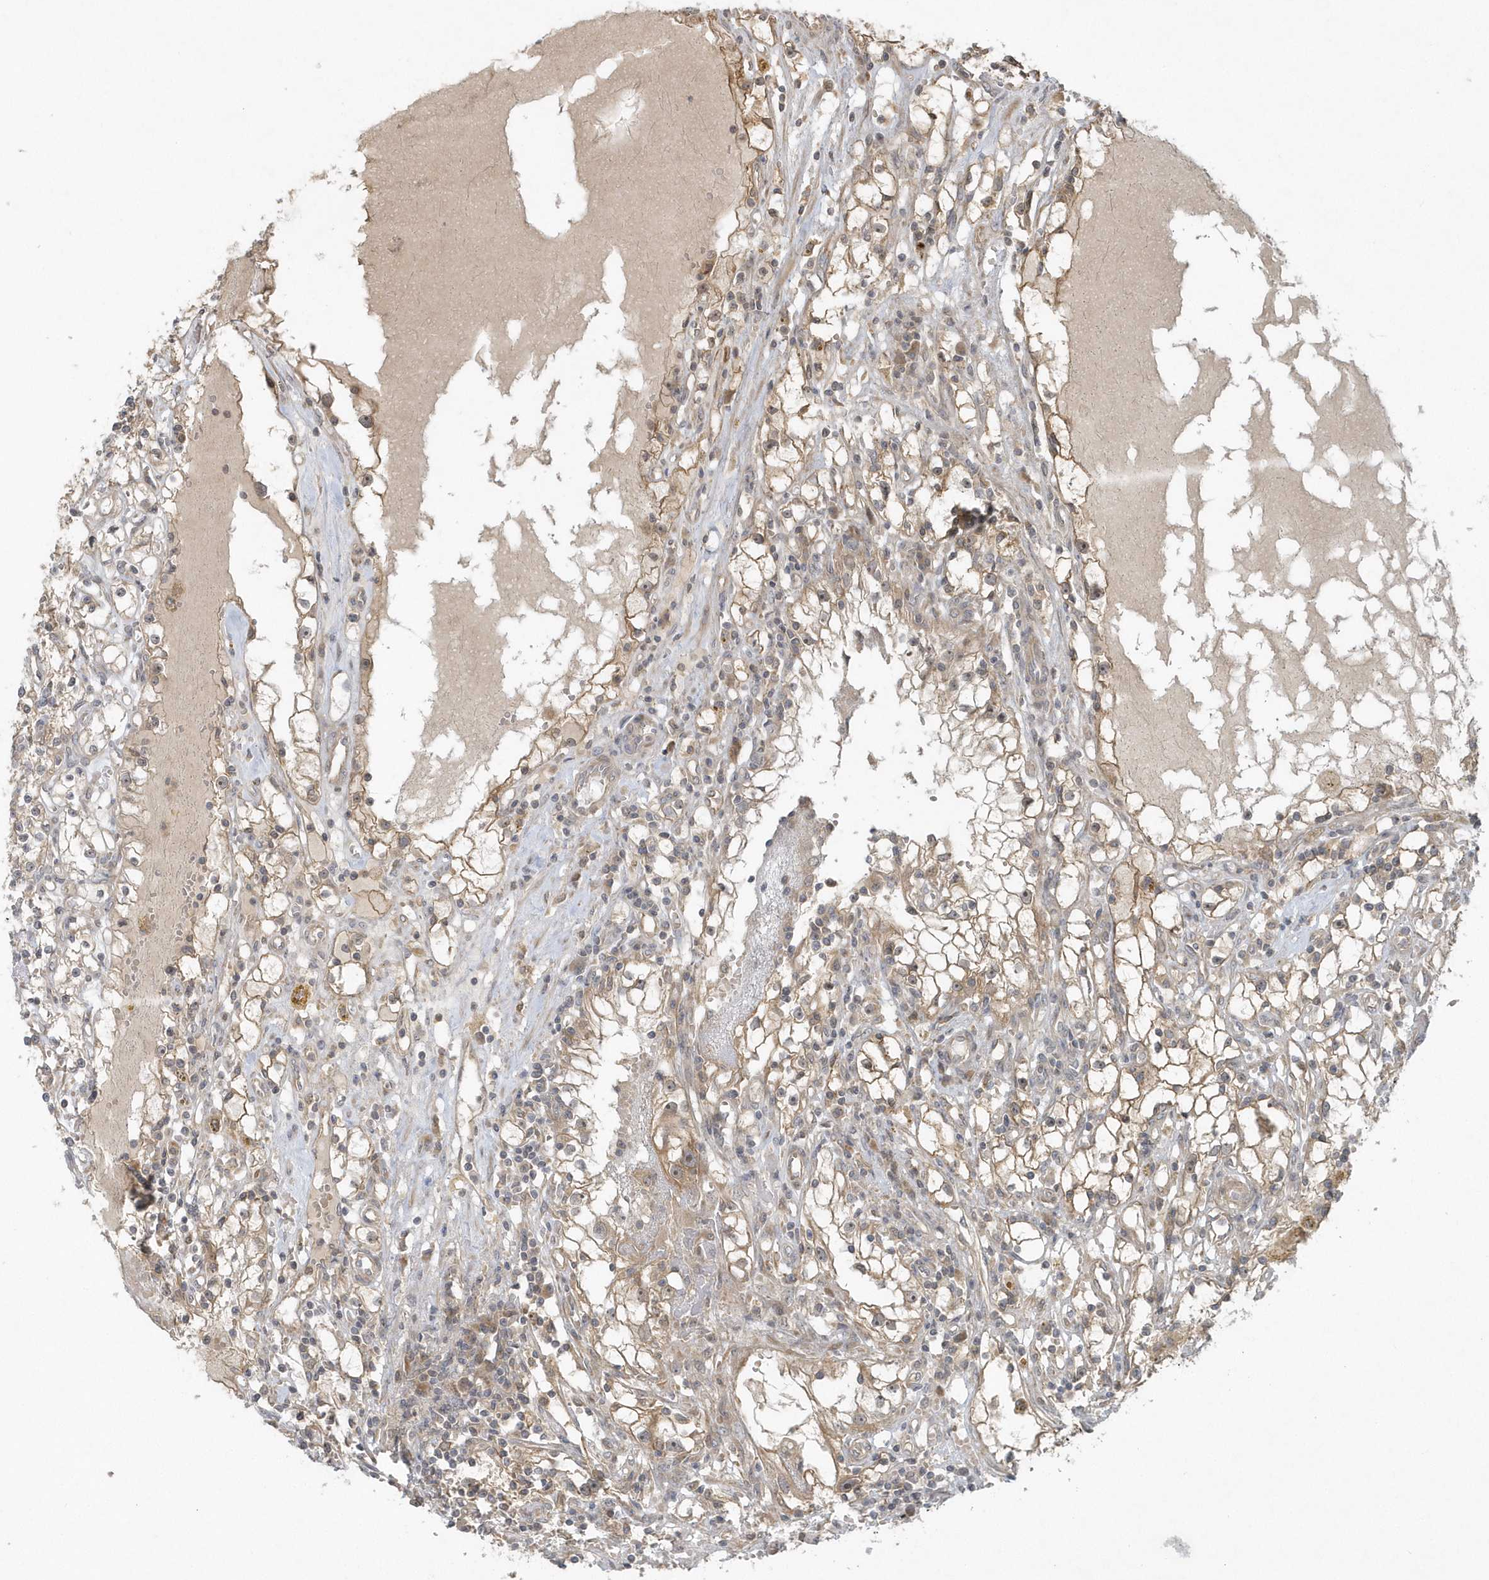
{"staining": {"intensity": "weak", "quantity": "25%-75%", "location": "cytoplasmic/membranous"}, "tissue": "renal cancer", "cell_type": "Tumor cells", "image_type": "cancer", "snomed": [{"axis": "morphology", "description": "Adenocarcinoma, NOS"}, {"axis": "topography", "description": "Kidney"}], "caption": "This image reveals IHC staining of human renal cancer (adenocarcinoma), with low weak cytoplasmic/membranous positivity in about 25%-75% of tumor cells.", "gene": "THG1L", "patient": {"sex": "male", "age": 56}}